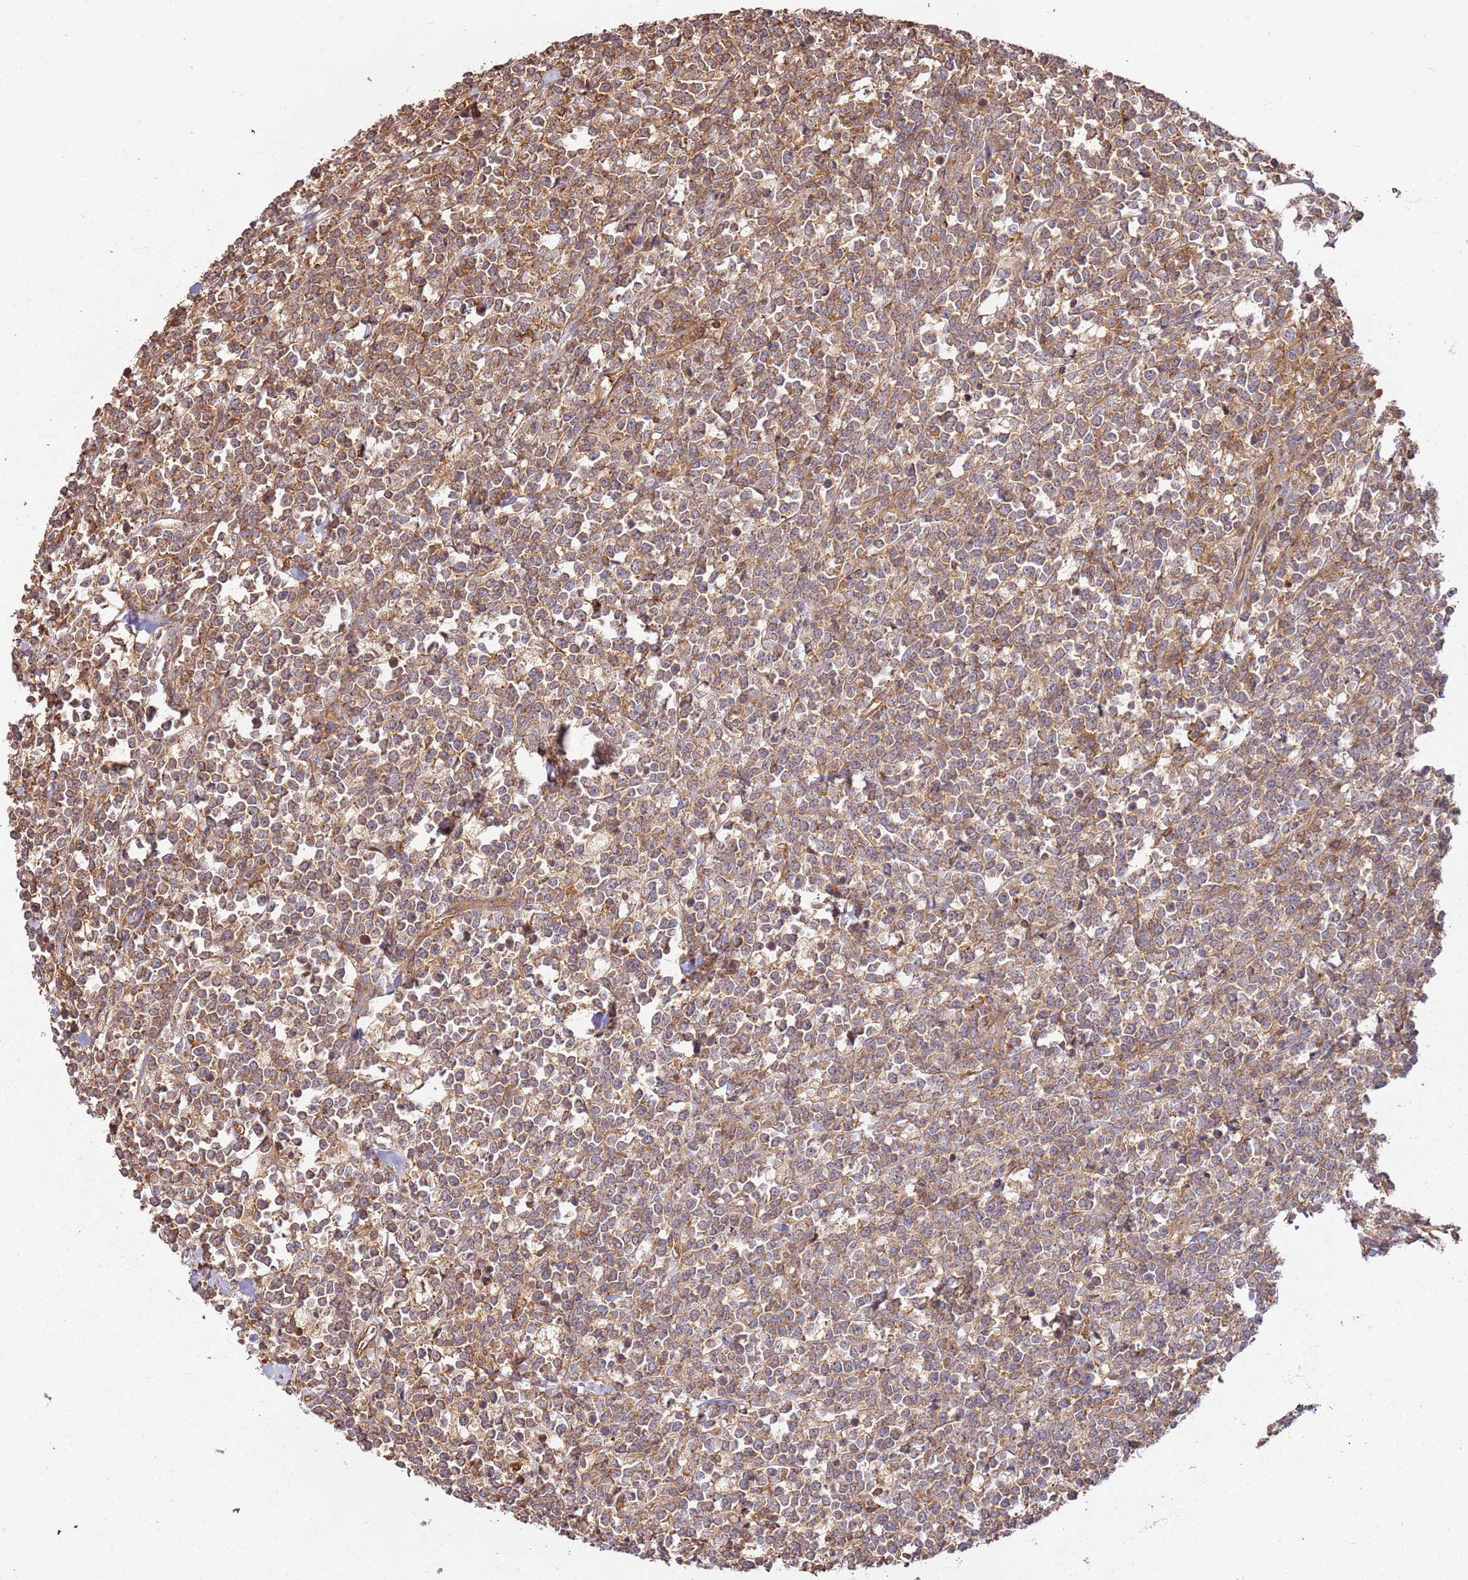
{"staining": {"intensity": "weak", "quantity": ">75%", "location": "cytoplasmic/membranous"}, "tissue": "lymphoma", "cell_type": "Tumor cells", "image_type": "cancer", "snomed": [{"axis": "morphology", "description": "Malignant lymphoma, non-Hodgkin's type, High grade"}, {"axis": "topography", "description": "Small intestine"}], "caption": "The immunohistochemical stain shows weak cytoplasmic/membranous positivity in tumor cells of lymphoma tissue. The staining was performed using DAB to visualize the protein expression in brown, while the nuclei were stained in blue with hematoxylin (Magnification: 20x).", "gene": "ACVR2A", "patient": {"sex": "male", "age": 8}}